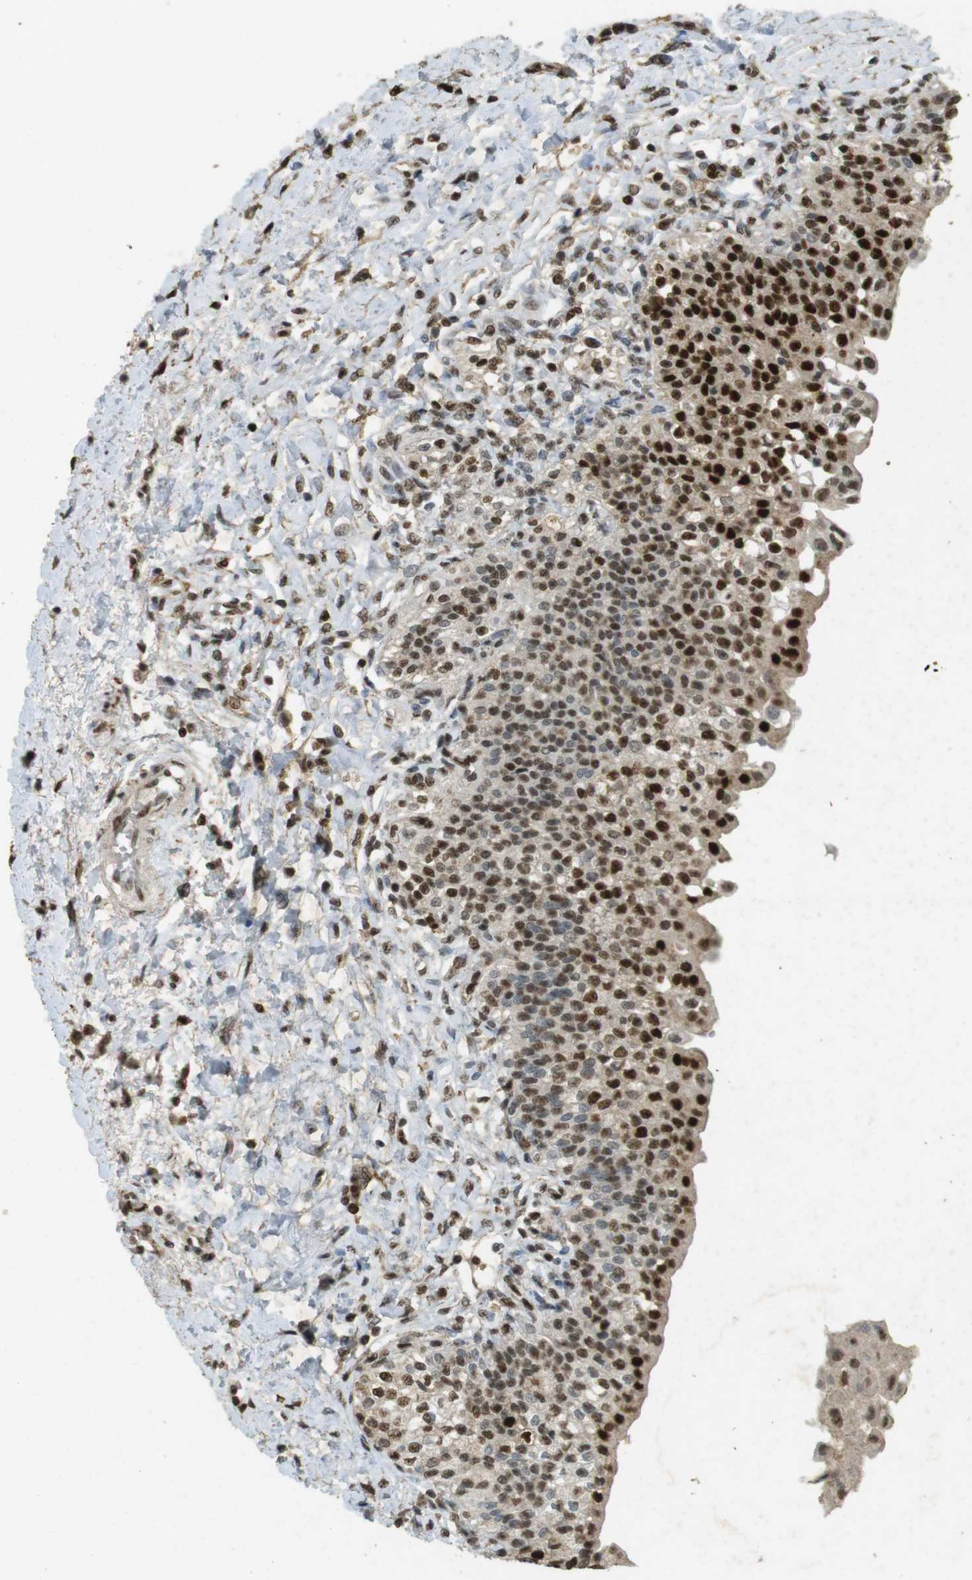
{"staining": {"intensity": "strong", "quantity": ">75%", "location": "cytoplasmic/membranous,nuclear"}, "tissue": "urinary bladder", "cell_type": "Urothelial cells", "image_type": "normal", "snomed": [{"axis": "morphology", "description": "Normal tissue, NOS"}, {"axis": "topography", "description": "Urinary bladder"}], "caption": "Immunohistochemical staining of unremarkable urinary bladder displays high levels of strong cytoplasmic/membranous,nuclear staining in about >75% of urothelial cells. The staining is performed using DAB brown chromogen to label protein expression. The nuclei are counter-stained blue using hematoxylin.", "gene": "GATA4", "patient": {"sex": "male", "age": 55}}